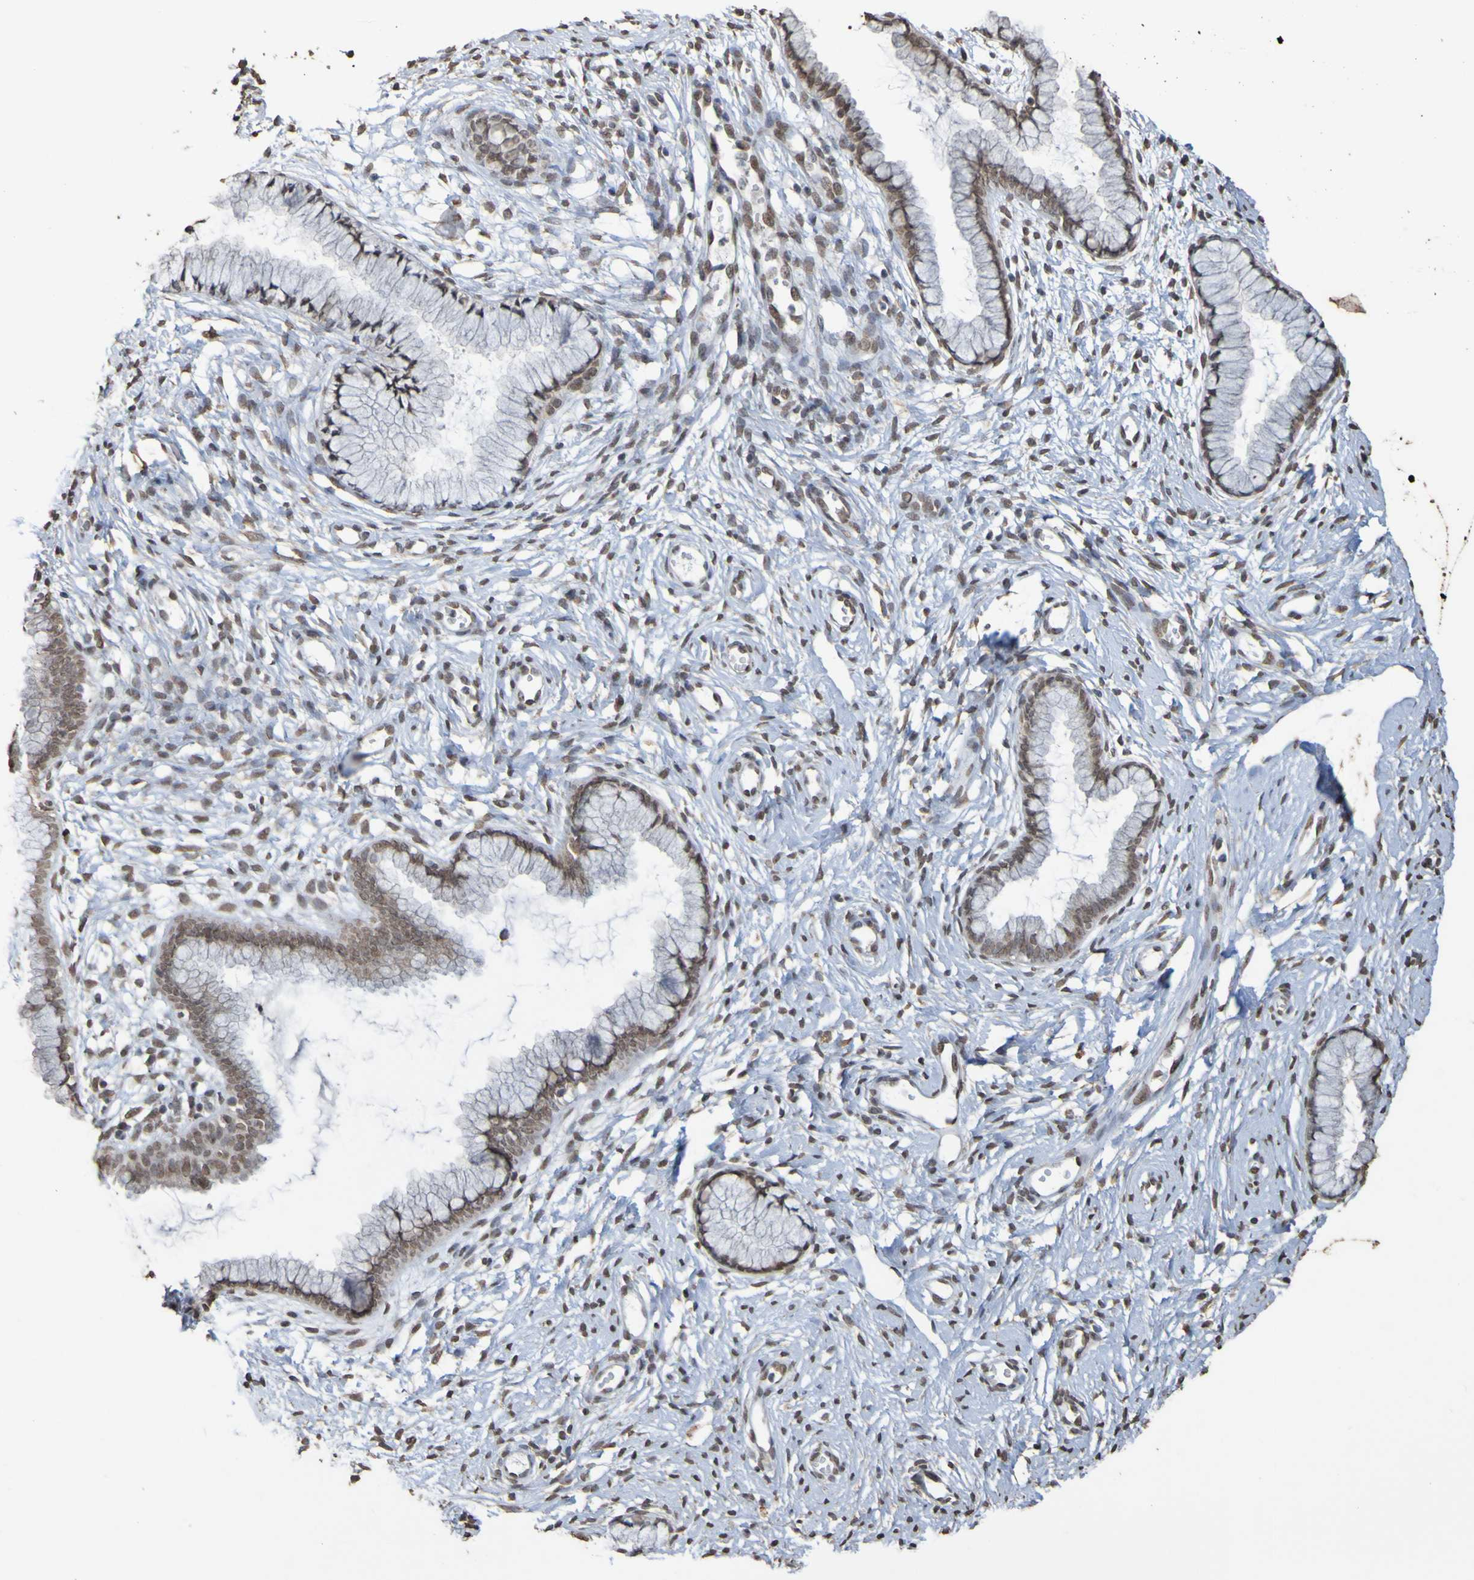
{"staining": {"intensity": "moderate", "quantity": ">75%", "location": "nuclear"}, "tissue": "cervix", "cell_type": "Glandular cells", "image_type": "normal", "snomed": [{"axis": "morphology", "description": "Normal tissue, NOS"}, {"axis": "topography", "description": "Cervix"}], "caption": "A photomicrograph of human cervix stained for a protein demonstrates moderate nuclear brown staining in glandular cells.", "gene": "ALKBH2", "patient": {"sex": "female", "age": 65}}